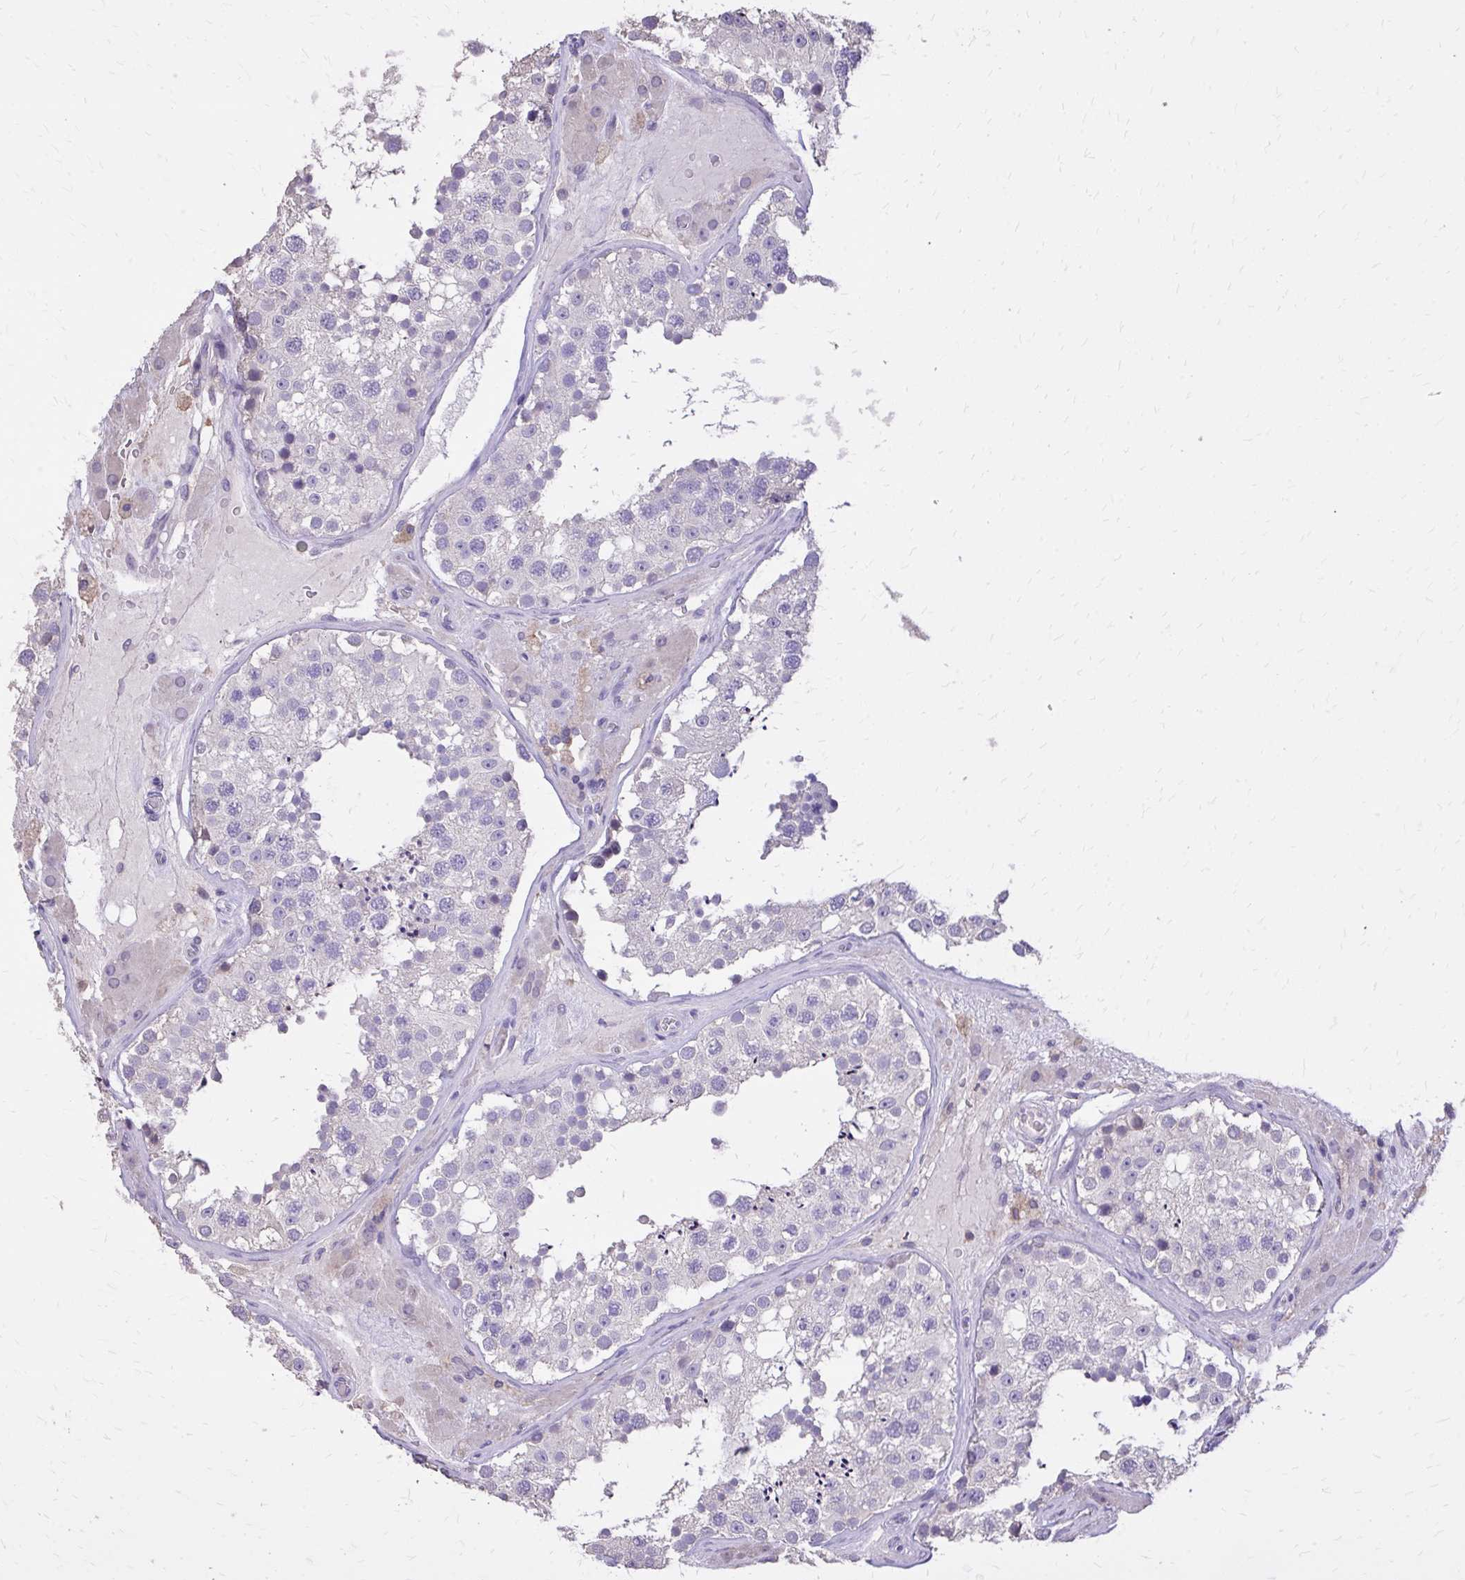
{"staining": {"intensity": "negative", "quantity": "none", "location": "none"}, "tissue": "testis", "cell_type": "Cells in seminiferous ducts", "image_type": "normal", "snomed": [{"axis": "morphology", "description": "Normal tissue, NOS"}, {"axis": "topography", "description": "Testis"}], "caption": "Normal testis was stained to show a protein in brown. There is no significant staining in cells in seminiferous ducts. The staining was performed using DAB to visualize the protein expression in brown, while the nuclei were stained in blue with hematoxylin (Magnification: 20x).", "gene": "EPB41L1", "patient": {"sex": "male", "age": 26}}